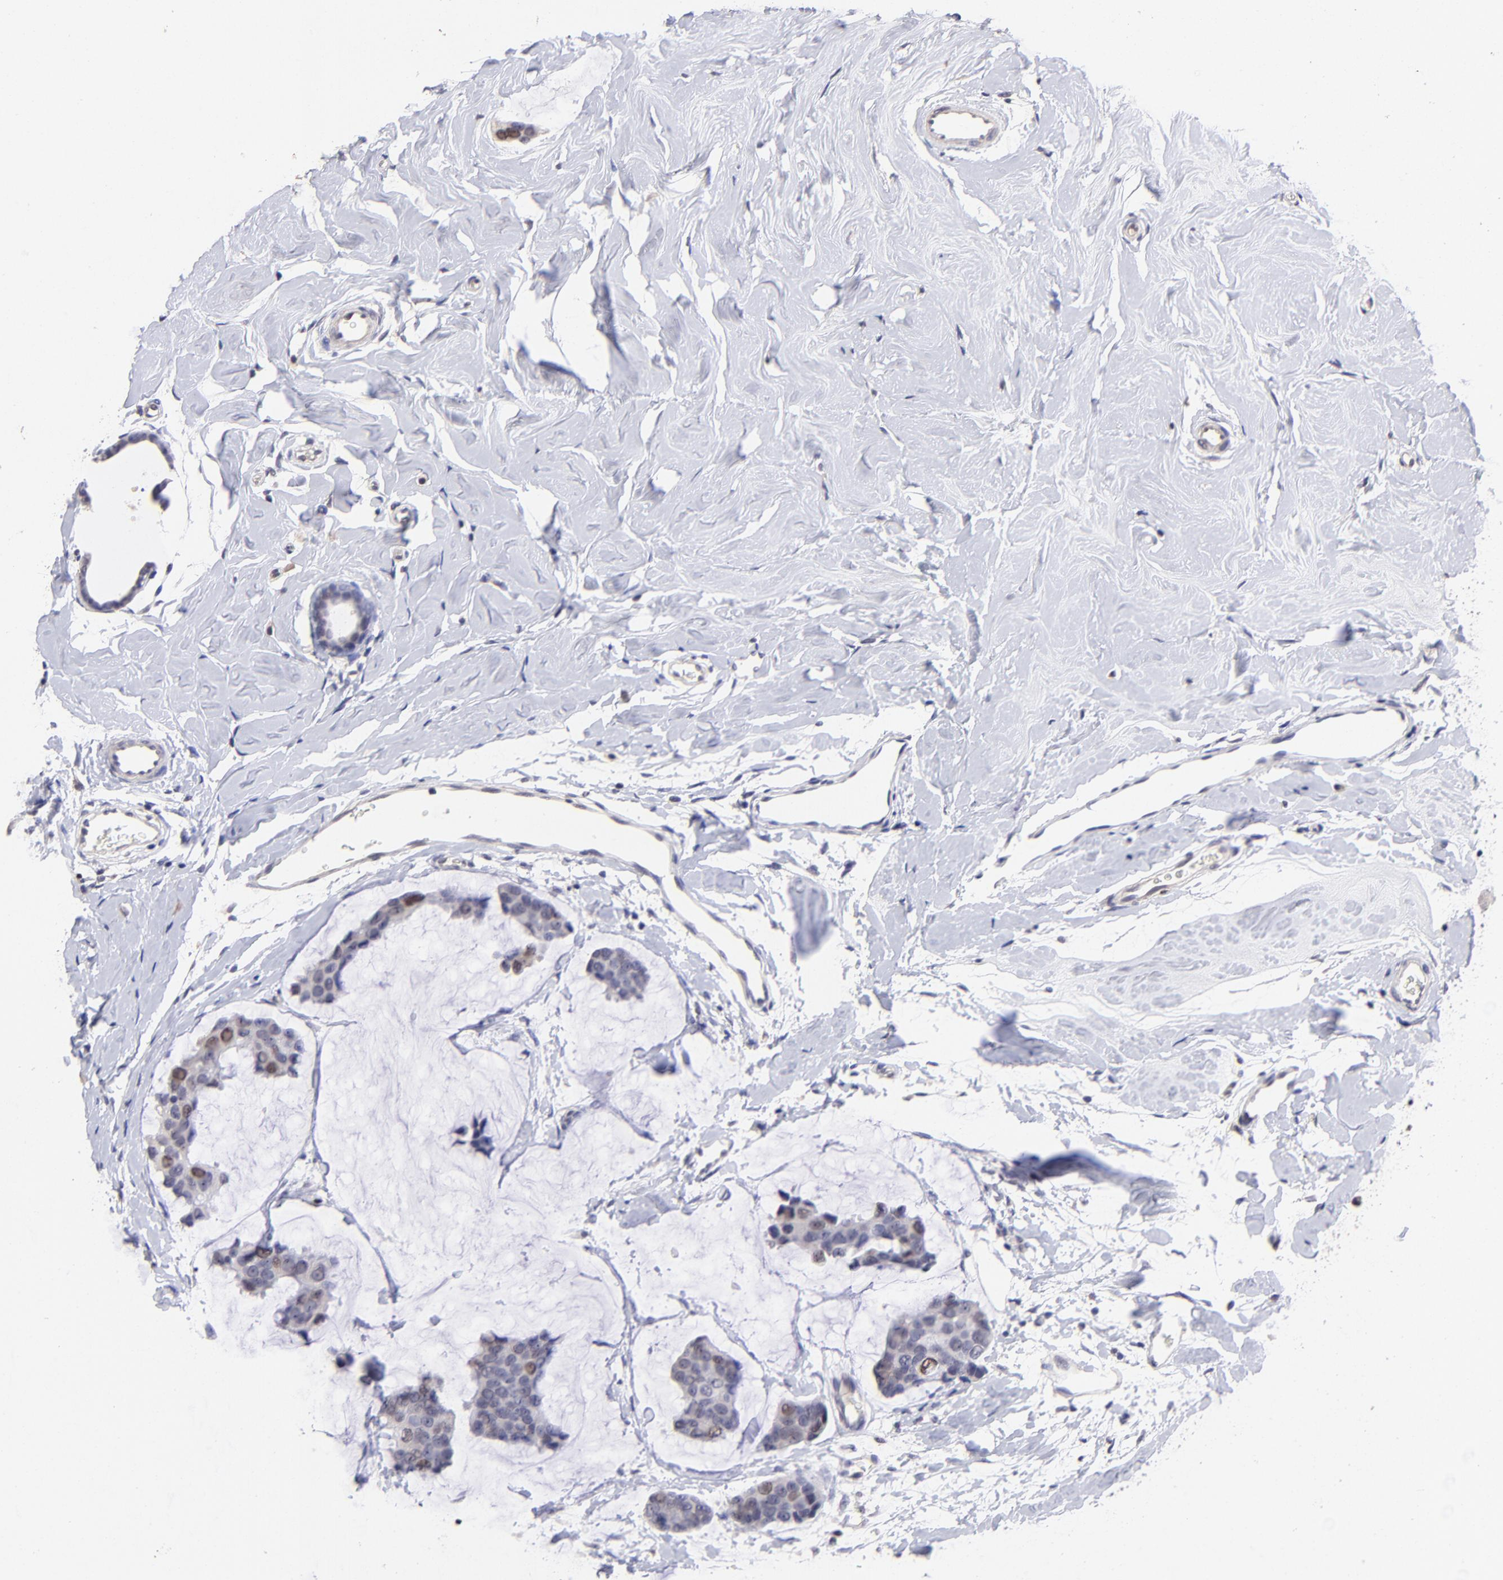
{"staining": {"intensity": "moderate", "quantity": "<25%", "location": "nuclear"}, "tissue": "breast cancer", "cell_type": "Tumor cells", "image_type": "cancer", "snomed": [{"axis": "morphology", "description": "Normal tissue, NOS"}, {"axis": "morphology", "description": "Duct carcinoma"}, {"axis": "topography", "description": "Breast"}], "caption": "High-power microscopy captured an immunohistochemistry photomicrograph of intraductal carcinoma (breast), revealing moderate nuclear positivity in approximately <25% of tumor cells.", "gene": "DNMT1", "patient": {"sex": "female", "age": 50}}